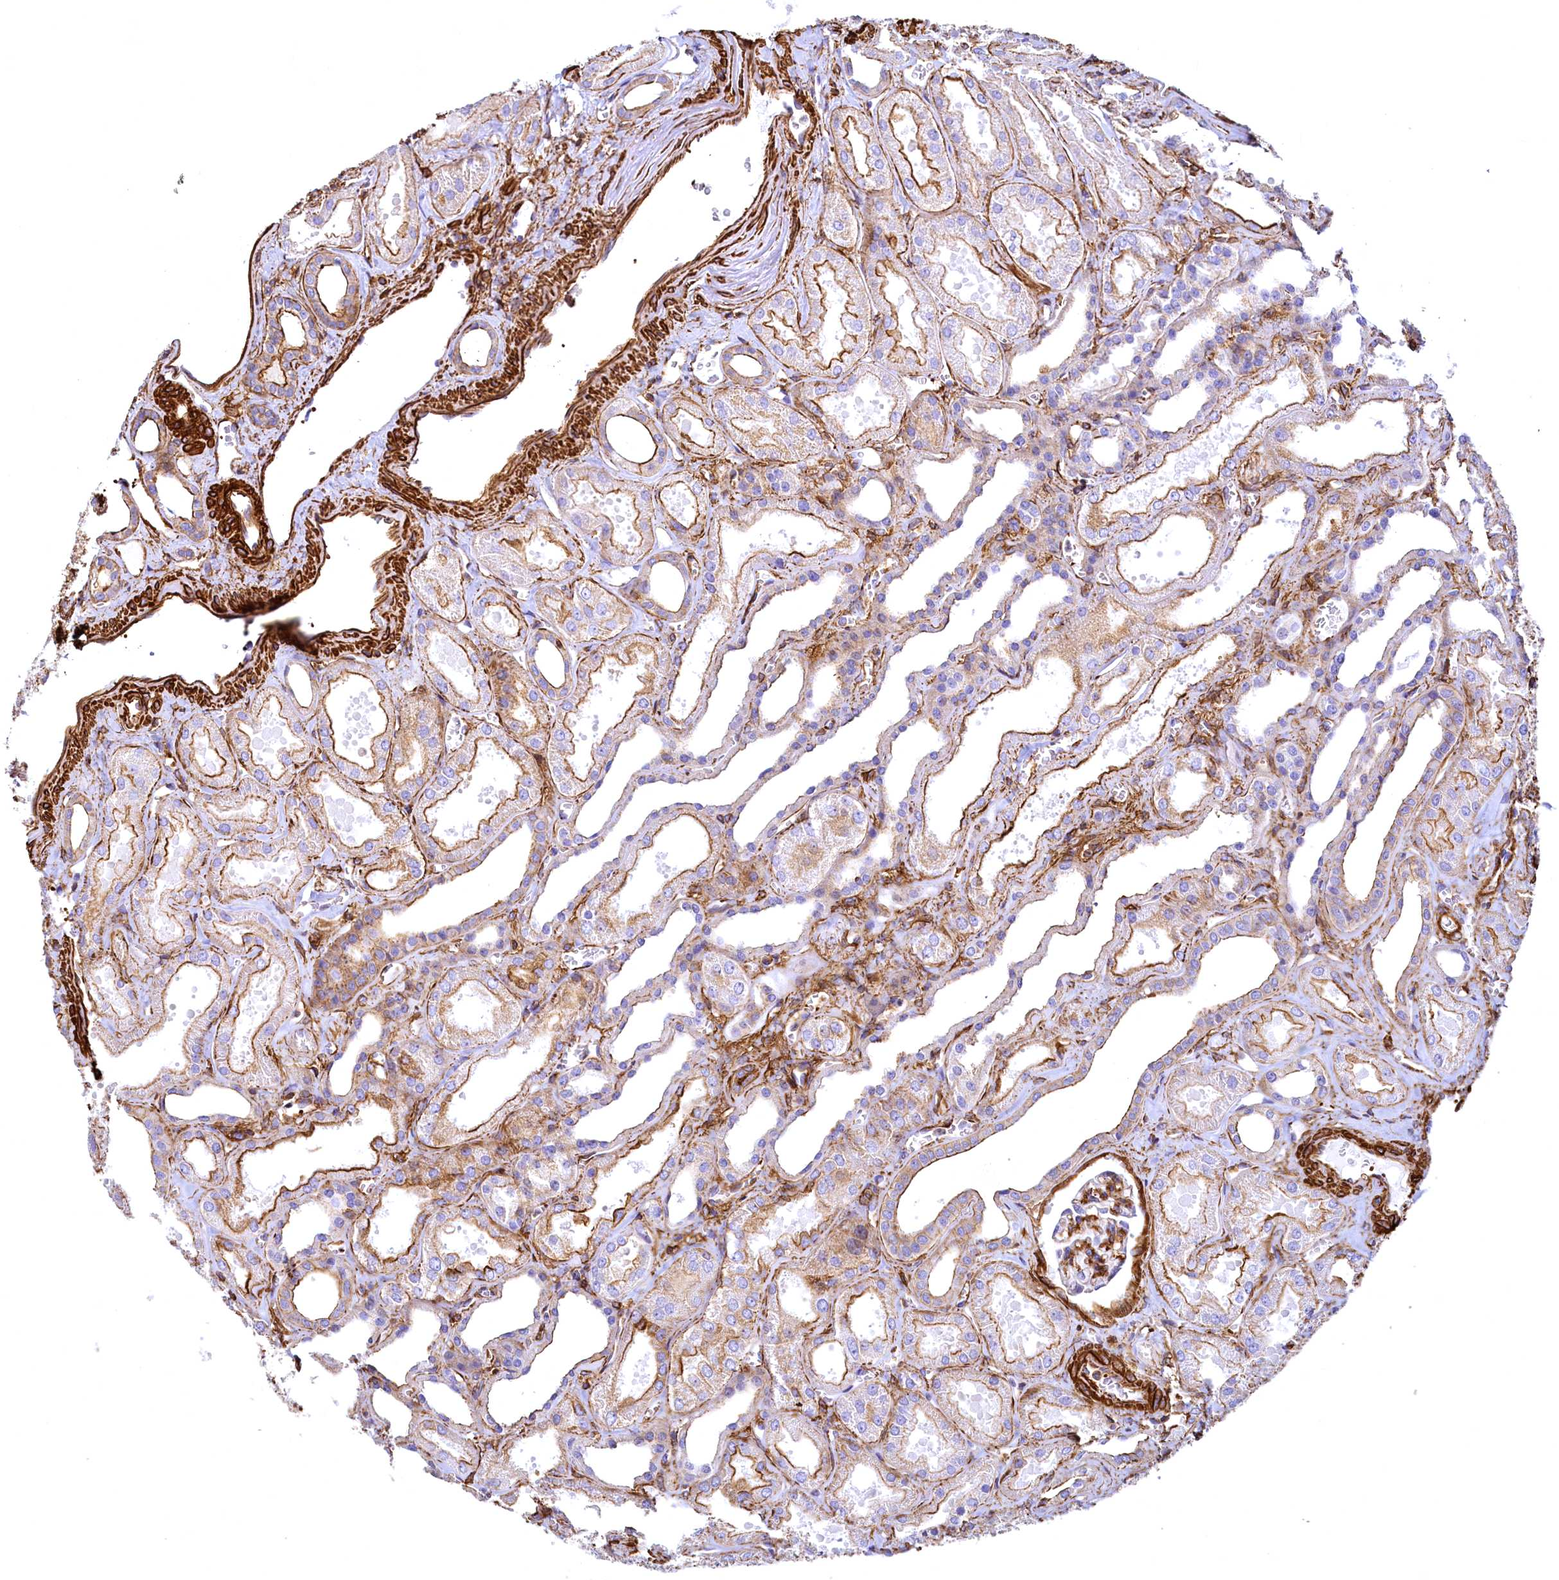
{"staining": {"intensity": "moderate", "quantity": "25%-75%", "location": "cytoplasmic/membranous"}, "tissue": "kidney", "cell_type": "Cells in glomeruli", "image_type": "normal", "snomed": [{"axis": "morphology", "description": "Normal tissue, NOS"}, {"axis": "morphology", "description": "Adenocarcinoma, NOS"}, {"axis": "topography", "description": "Kidney"}], "caption": "Kidney stained with immunohistochemistry (IHC) exhibits moderate cytoplasmic/membranous expression in about 25%-75% of cells in glomeruli. The staining was performed using DAB (3,3'-diaminobenzidine) to visualize the protein expression in brown, while the nuclei were stained in blue with hematoxylin (Magnification: 20x).", "gene": "THBS1", "patient": {"sex": "female", "age": 68}}